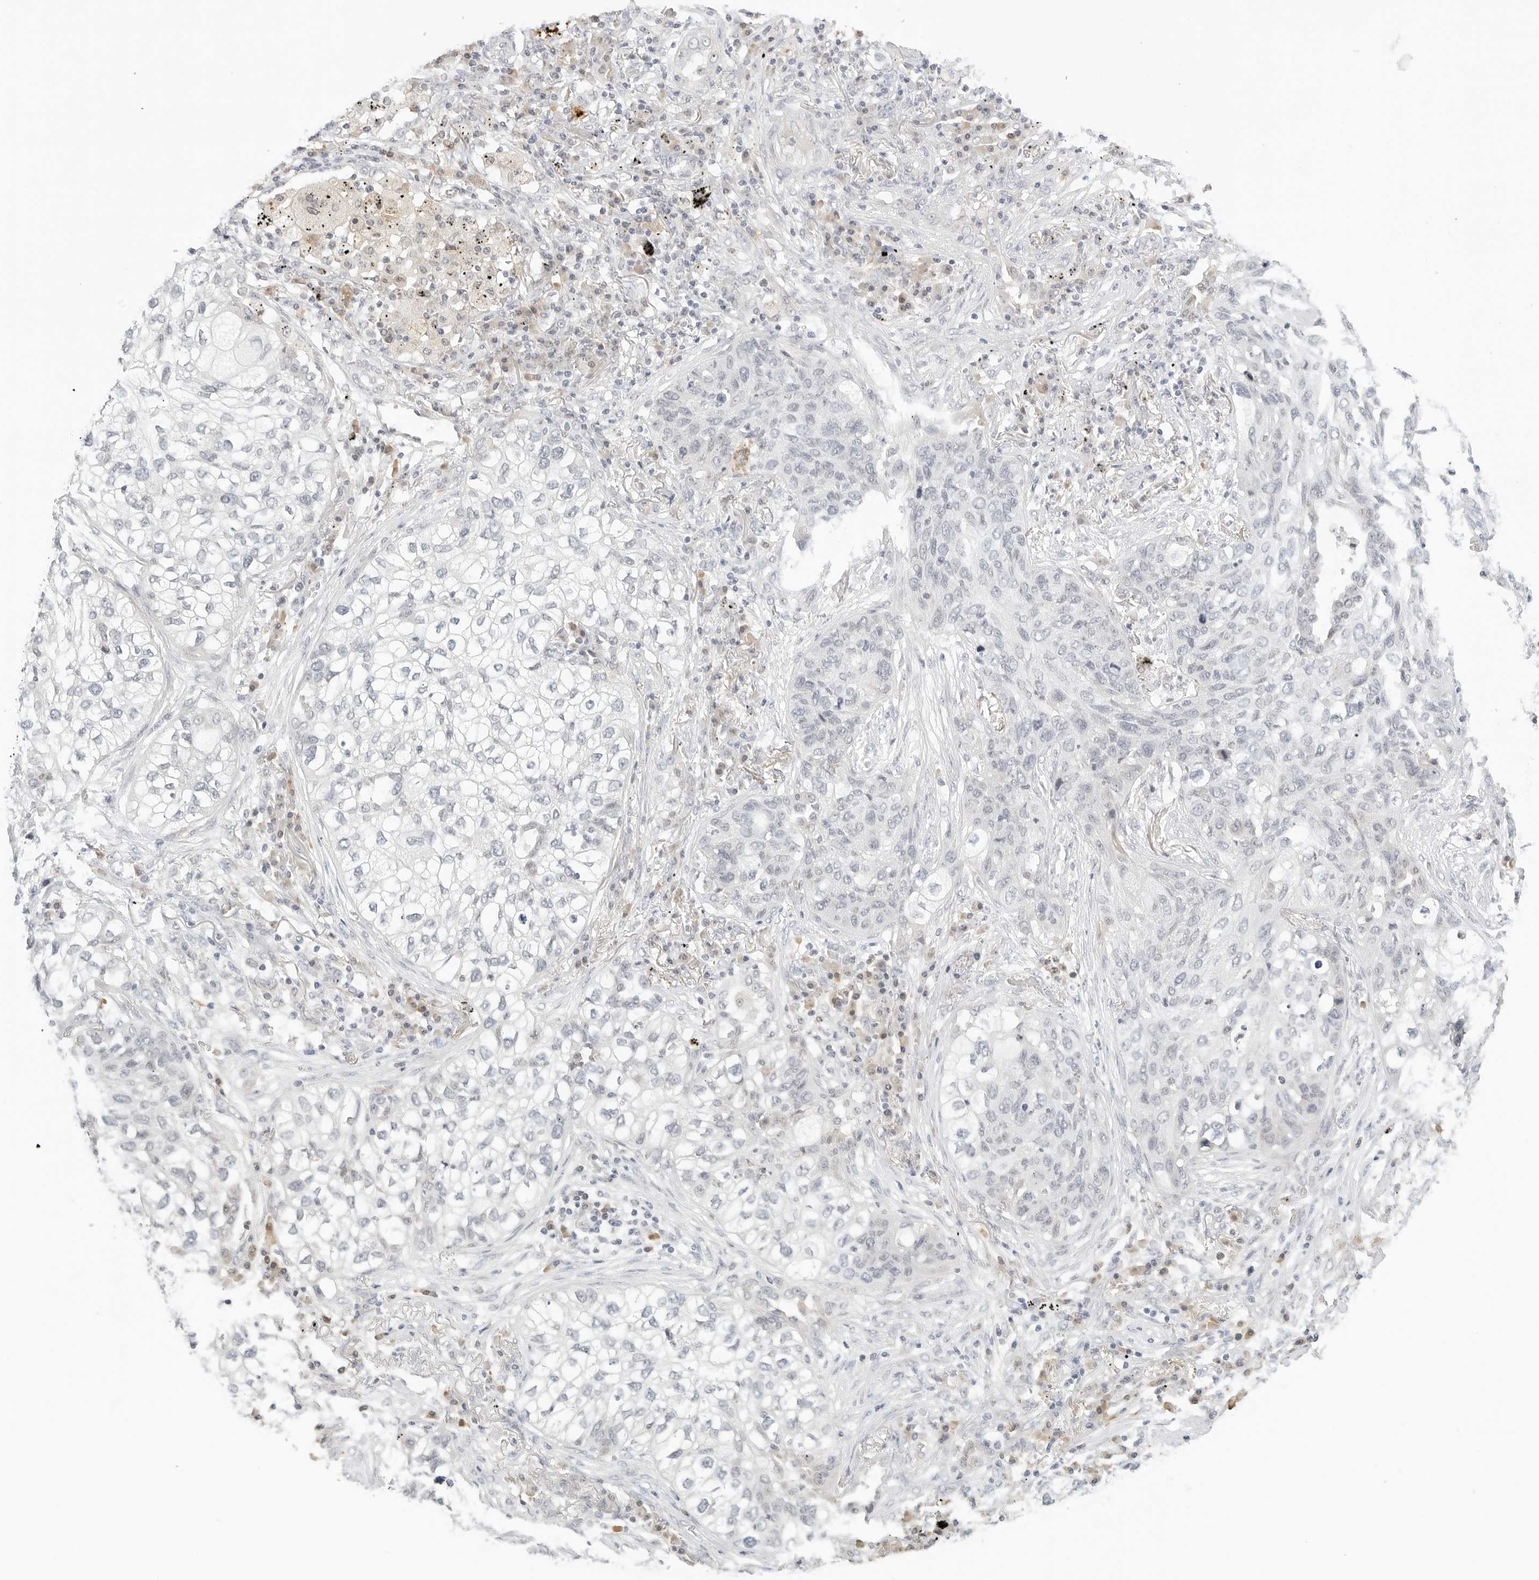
{"staining": {"intensity": "negative", "quantity": "none", "location": "none"}, "tissue": "lung cancer", "cell_type": "Tumor cells", "image_type": "cancer", "snomed": [{"axis": "morphology", "description": "Squamous cell carcinoma, NOS"}, {"axis": "topography", "description": "Lung"}], "caption": "A micrograph of lung squamous cell carcinoma stained for a protein reveals no brown staining in tumor cells.", "gene": "NEO1", "patient": {"sex": "female", "age": 63}}